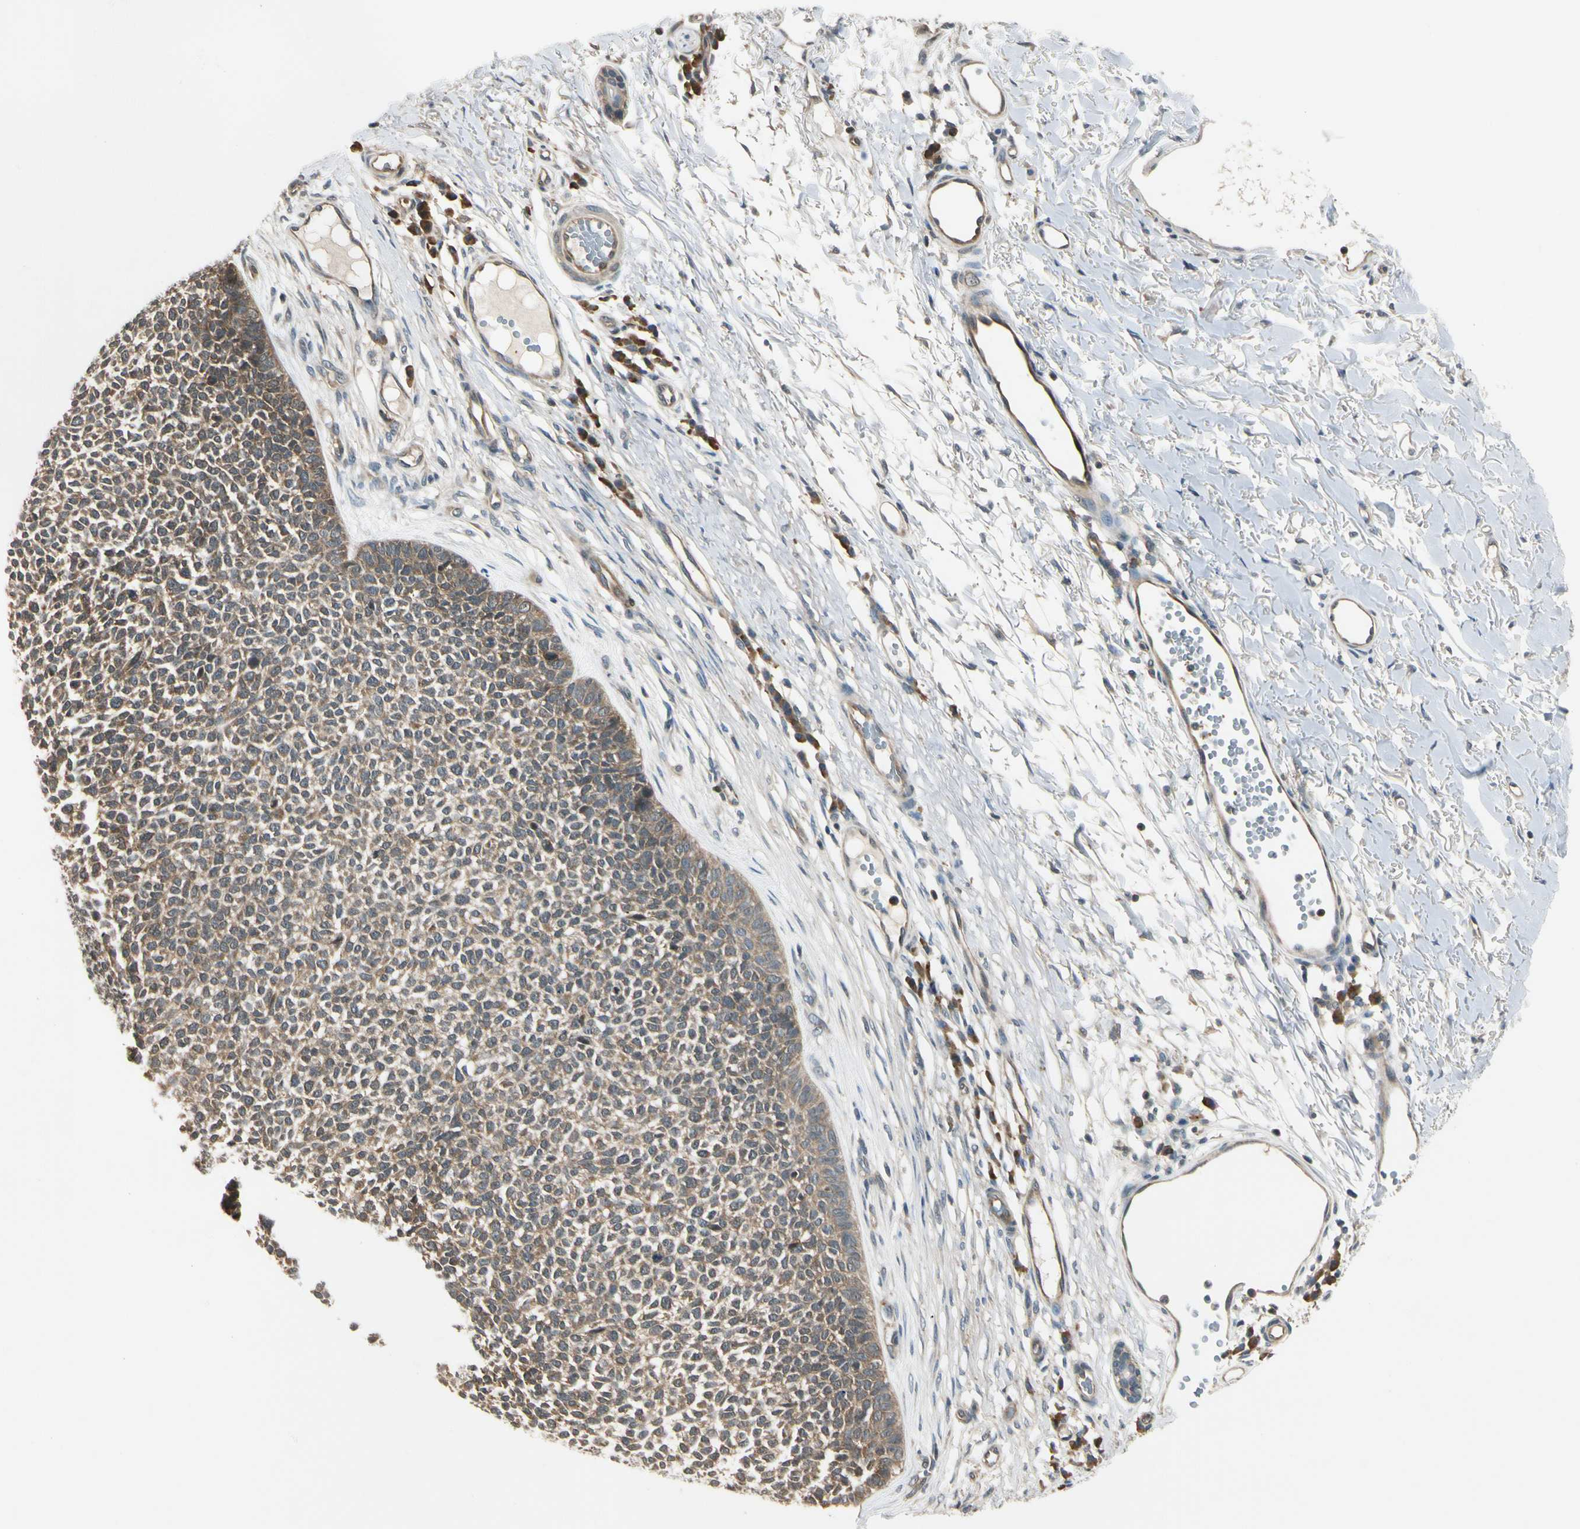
{"staining": {"intensity": "moderate", "quantity": ">75%", "location": "cytoplasmic/membranous"}, "tissue": "skin cancer", "cell_type": "Tumor cells", "image_type": "cancer", "snomed": [{"axis": "morphology", "description": "Basal cell carcinoma"}, {"axis": "topography", "description": "Skin"}], "caption": "This micrograph demonstrates immunohistochemistry staining of human basal cell carcinoma (skin), with medium moderate cytoplasmic/membranous staining in about >75% of tumor cells.", "gene": "RASGRF1", "patient": {"sex": "female", "age": 84}}